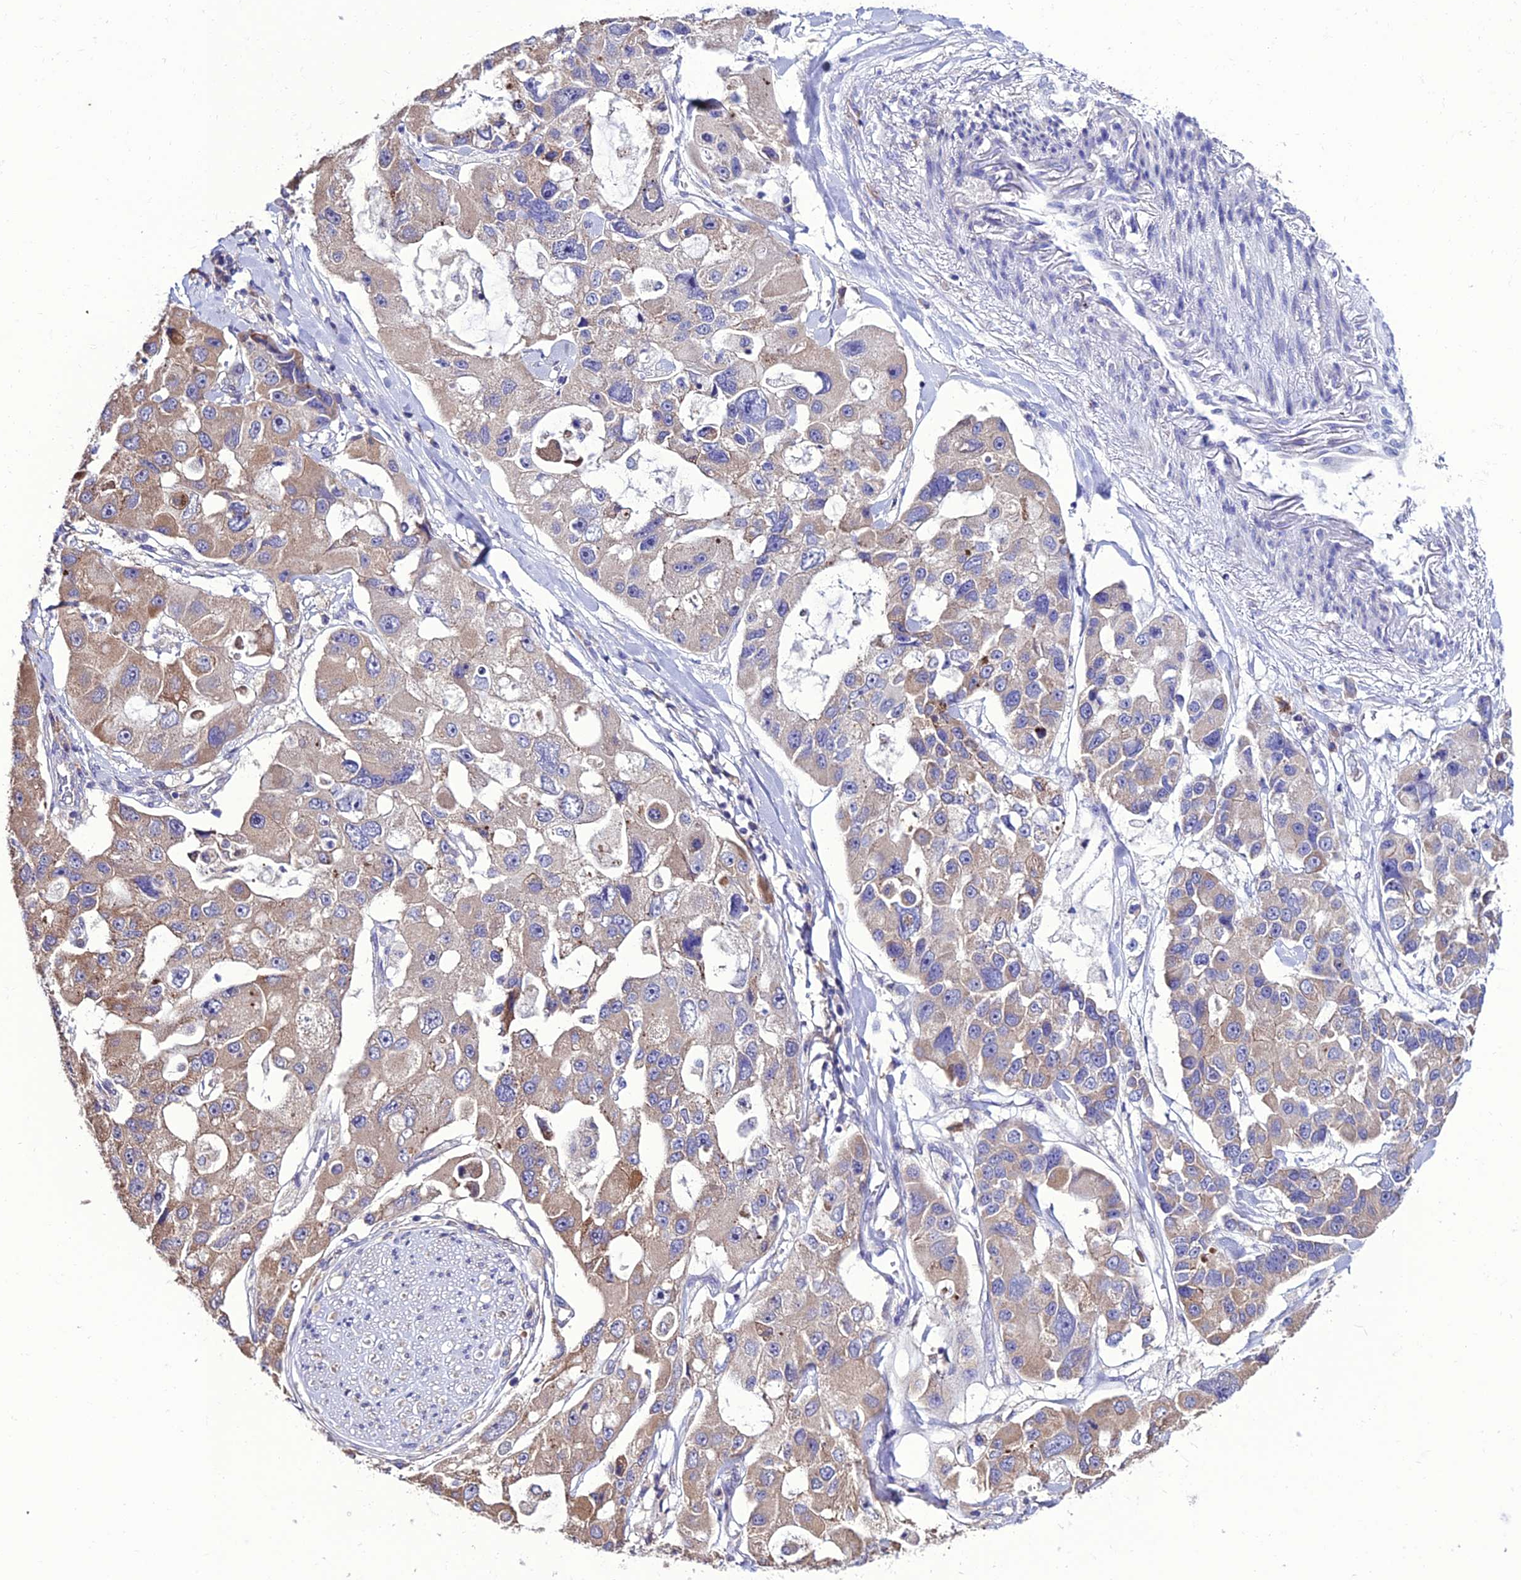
{"staining": {"intensity": "weak", "quantity": "25%-75%", "location": "cytoplasmic/membranous"}, "tissue": "lung cancer", "cell_type": "Tumor cells", "image_type": "cancer", "snomed": [{"axis": "morphology", "description": "Adenocarcinoma, NOS"}, {"axis": "topography", "description": "Lung"}], "caption": "About 25%-75% of tumor cells in lung cancer (adenocarcinoma) reveal weak cytoplasmic/membranous protein expression as visualized by brown immunohistochemical staining.", "gene": "HOGA1", "patient": {"sex": "female", "age": 54}}